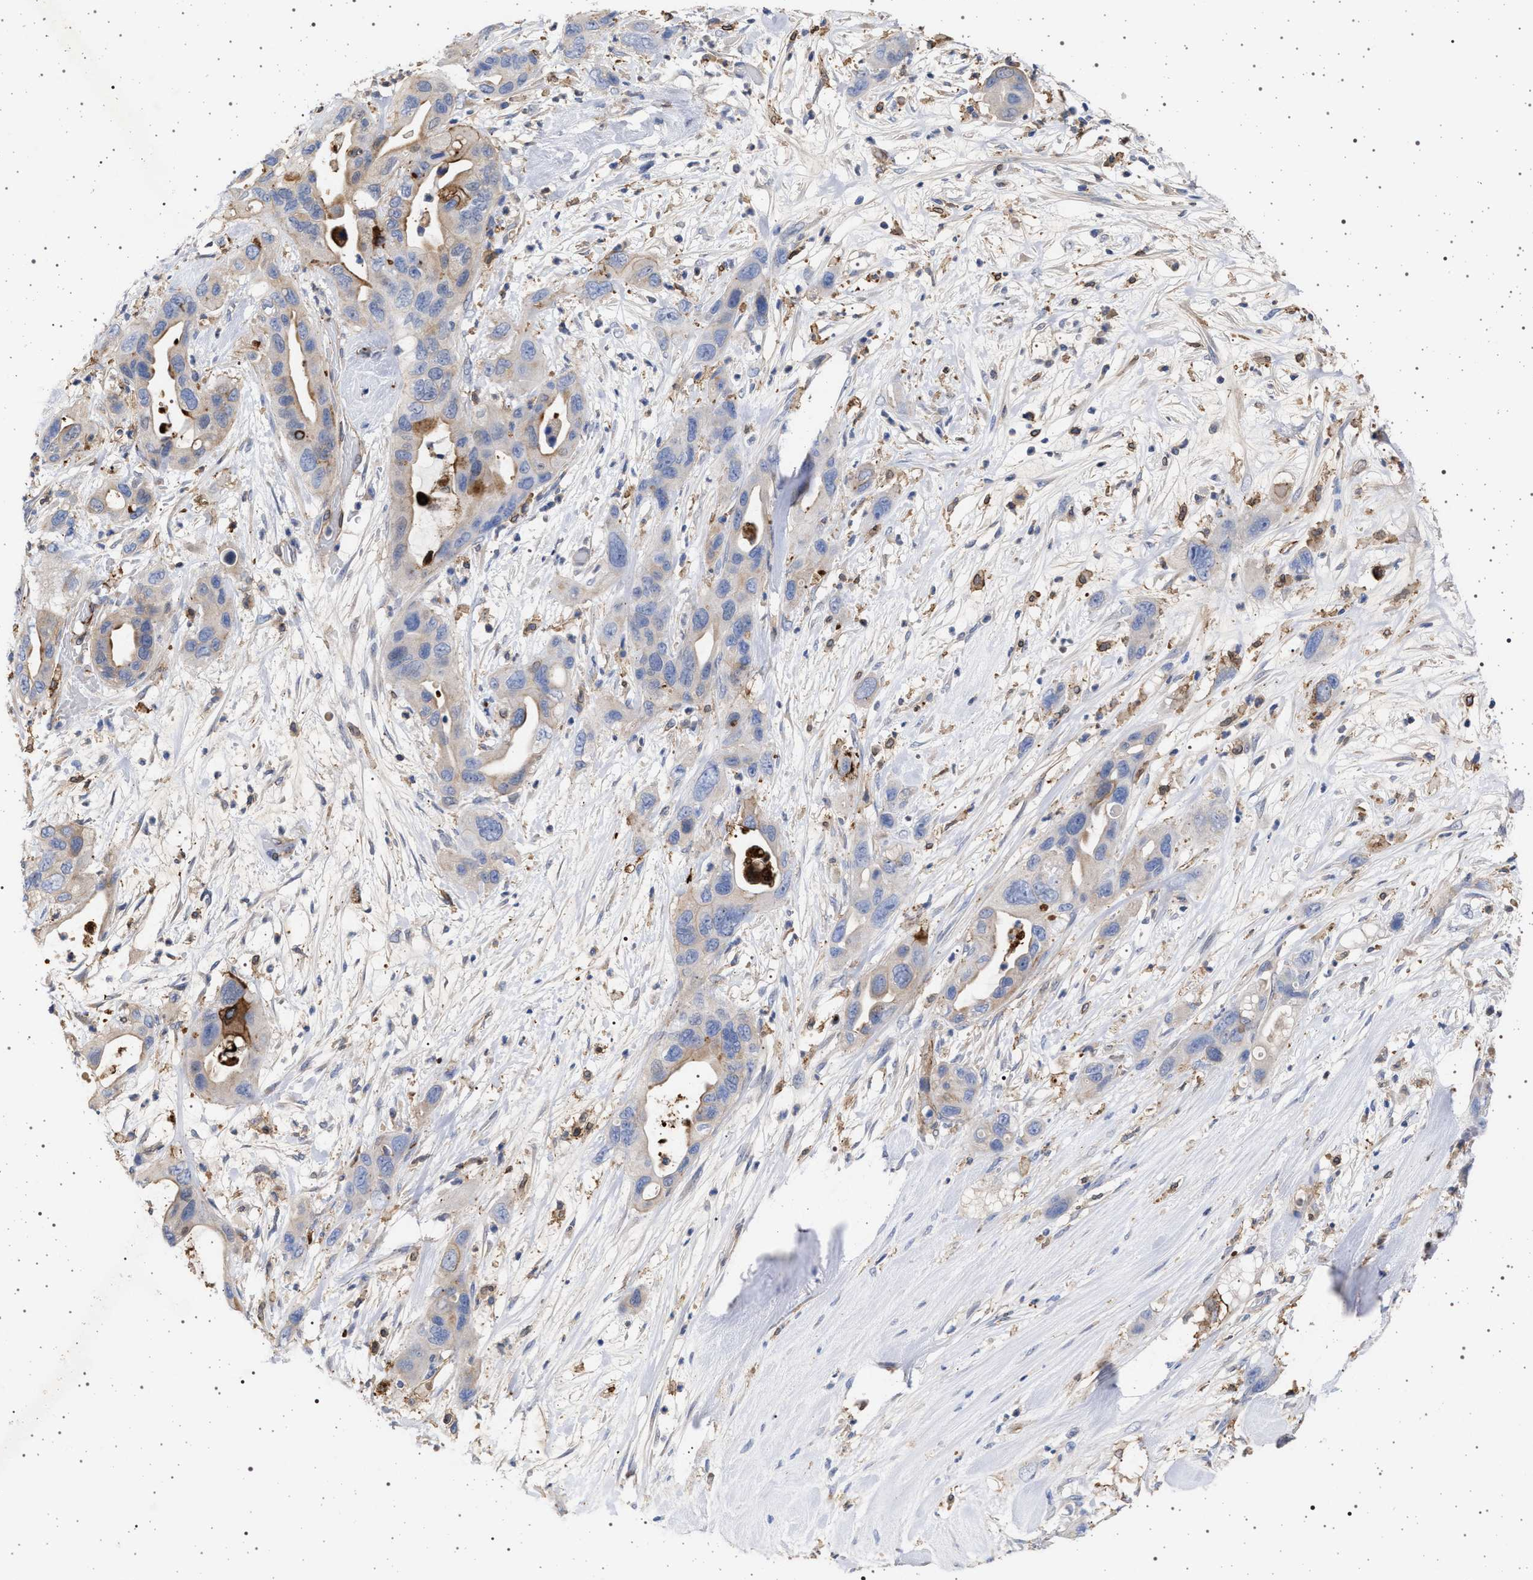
{"staining": {"intensity": "weak", "quantity": "<25%", "location": "cytoplasmic/membranous"}, "tissue": "pancreatic cancer", "cell_type": "Tumor cells", "image_type": "cancer", "snomed": [{"axis": "morphology", "description": "Adenocarcinoma, NOS"}, {"axis": "topography", "description": "Pancreas"}], "caption": "Tumor cells show no significant expression in pancreatic cancer.", "gene": "PLG", "patient": {"sex": "female", "age": 71}}